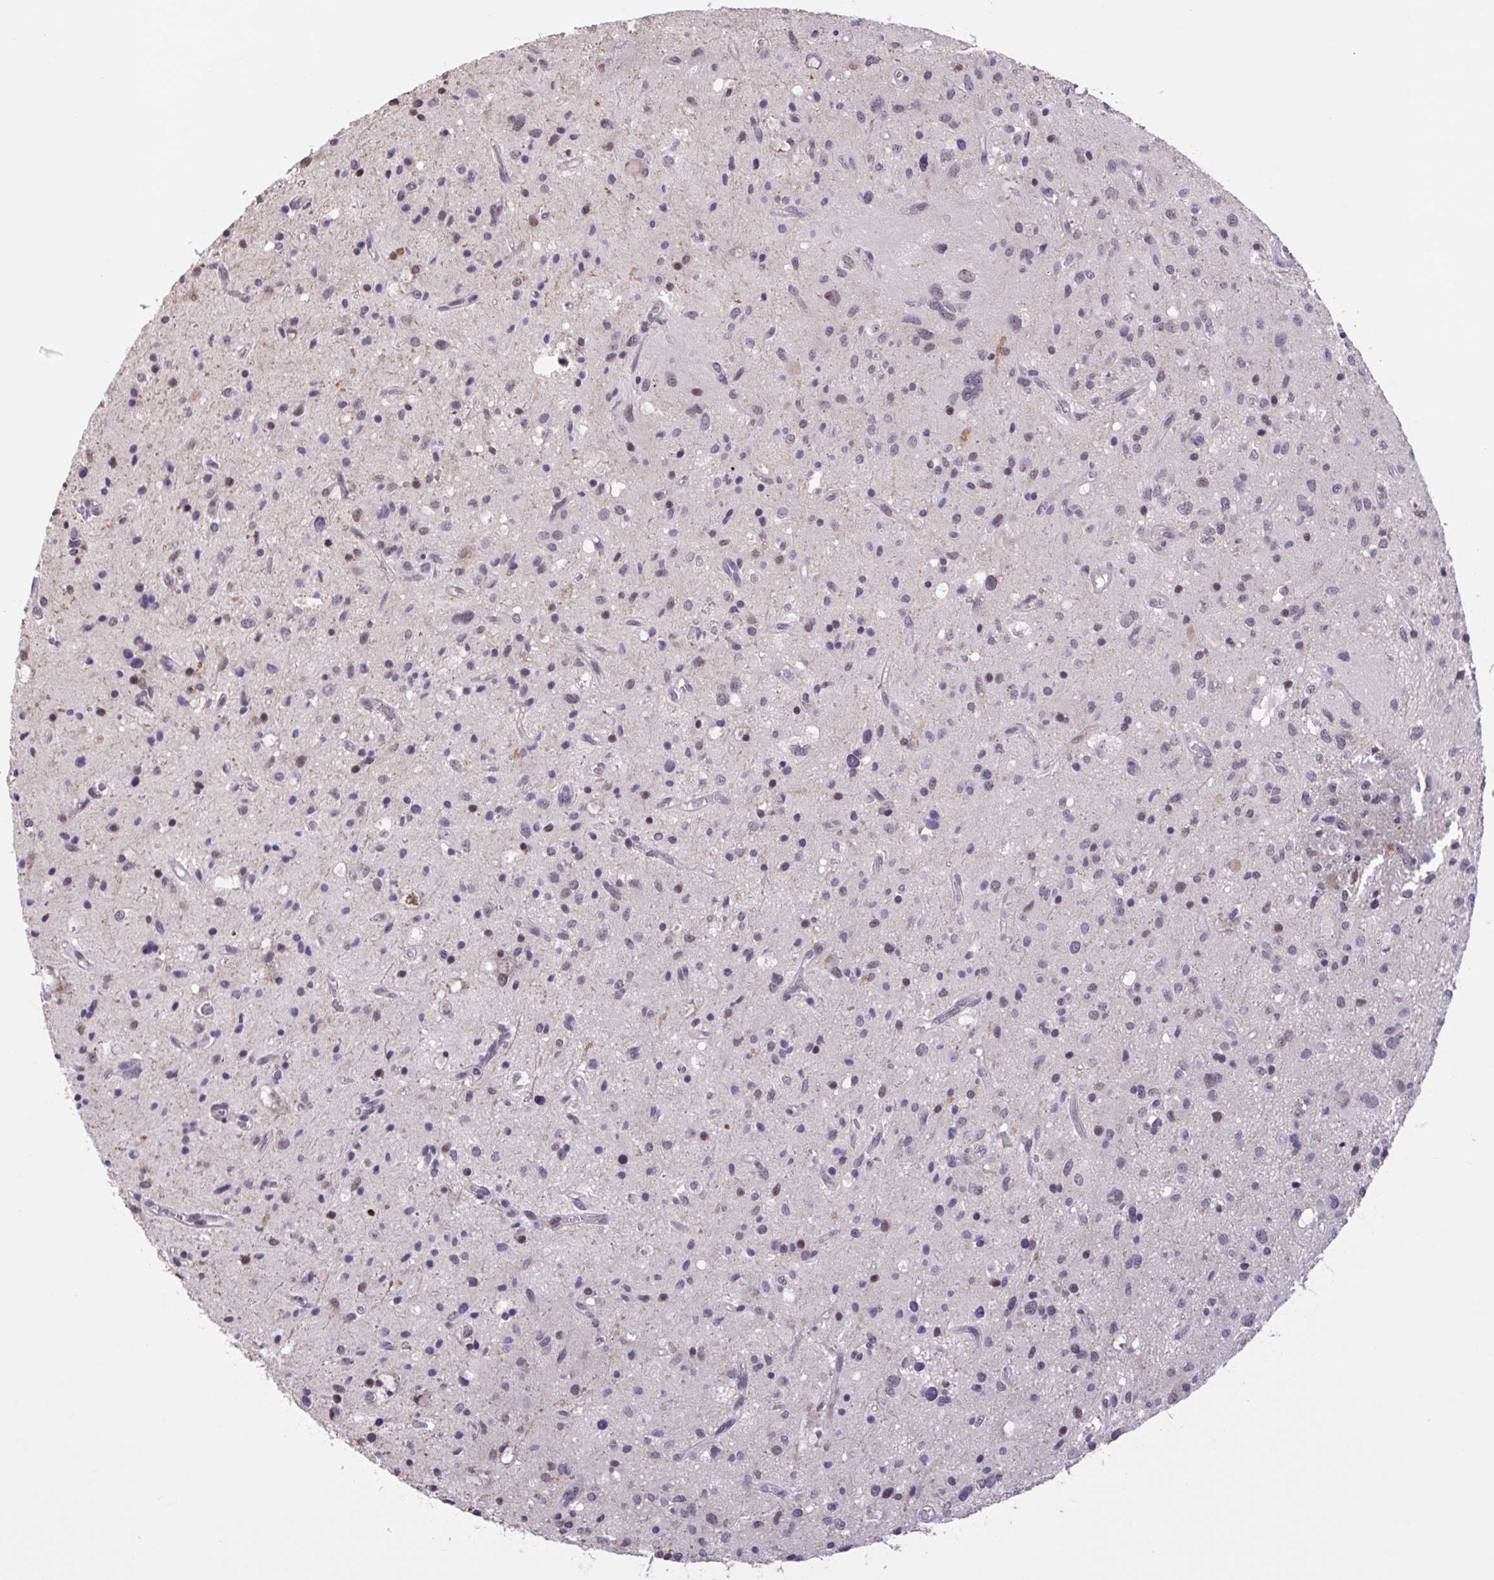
{"staining": {"intensity": "negative", "quantity": "none", "location": "none"}, "tissue": "glioma", "cell_type": "Tumor cells", "image_type": "cancer", "snomed": [{"axis": "morphology", "description": "Glioma, malignant, Low grade"}, {"axis": "topography", "description": "Brain"}], "caption": "Immunohistochemistry (IHC) histopathology image of human low-grade glioma (malignant) stained for a protein (brown), which reveals no positivity in tumor cells.", "gene": "ZNF414", "patient": {"sex": "female", "age": 58}}